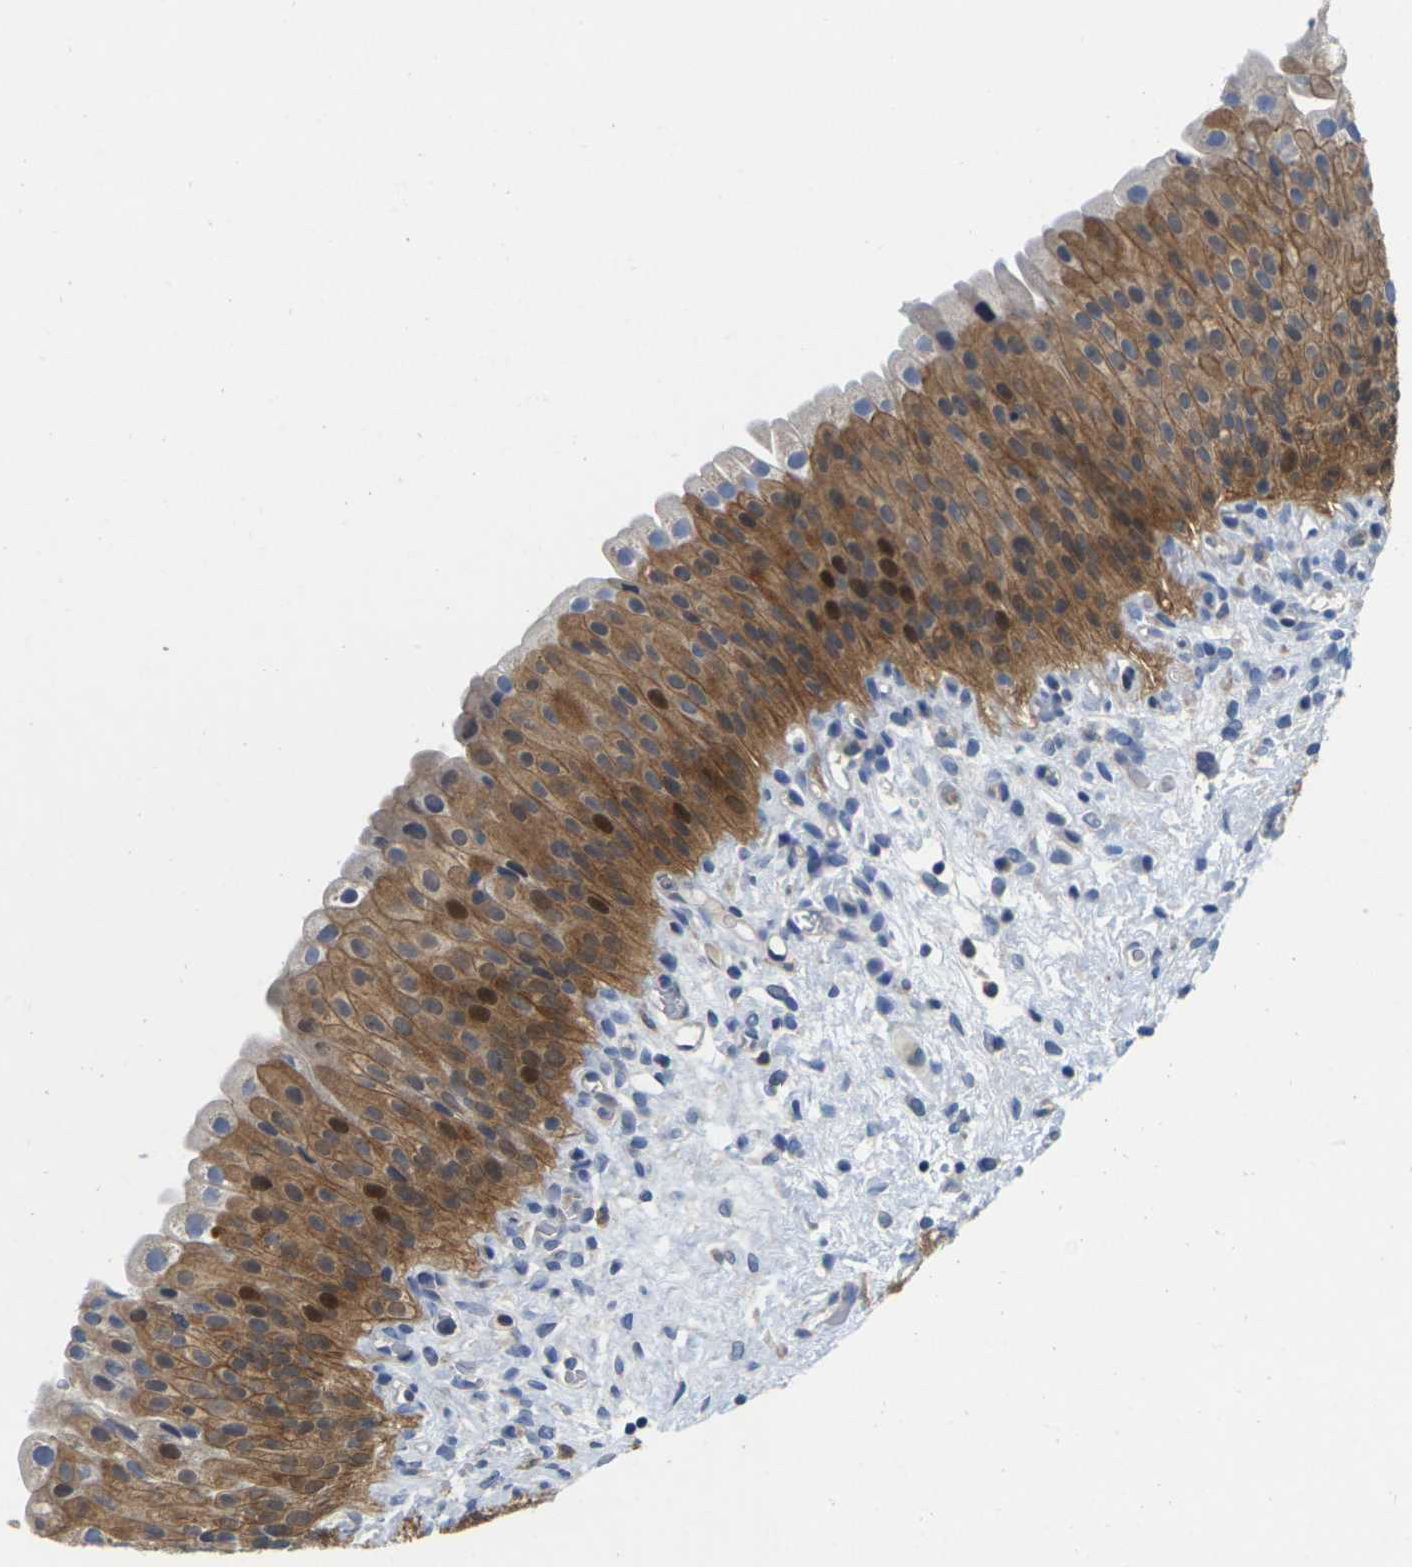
{"staining": {"intensity": "moderate", "quantity": ">75%", "location": "cytoplasmic/membranous,nuclear"}, "tissue": "urinary bladder", "cell_type": "Urothelial cells", "image_type": "normal", "snomed": [{"axis": "morphology", "description": "Normal tissue, NOS"}, {"axis": "morphology", "description": "Urothelial carcinoma, High grade"}, {"axis": "topography", "description": "Urinary bladder"}], "caption": "Normal urinary bladder was stained to show a protein in brown. There is medium levels of moderate cytoplasmic/membranous,nuclear positivity in approximately >75% of urothelial cells. (IHC, brightfield microscopy, high magnification).", "gene": "SCNN1A", "patient": {"sex": "male", "age": 46}}